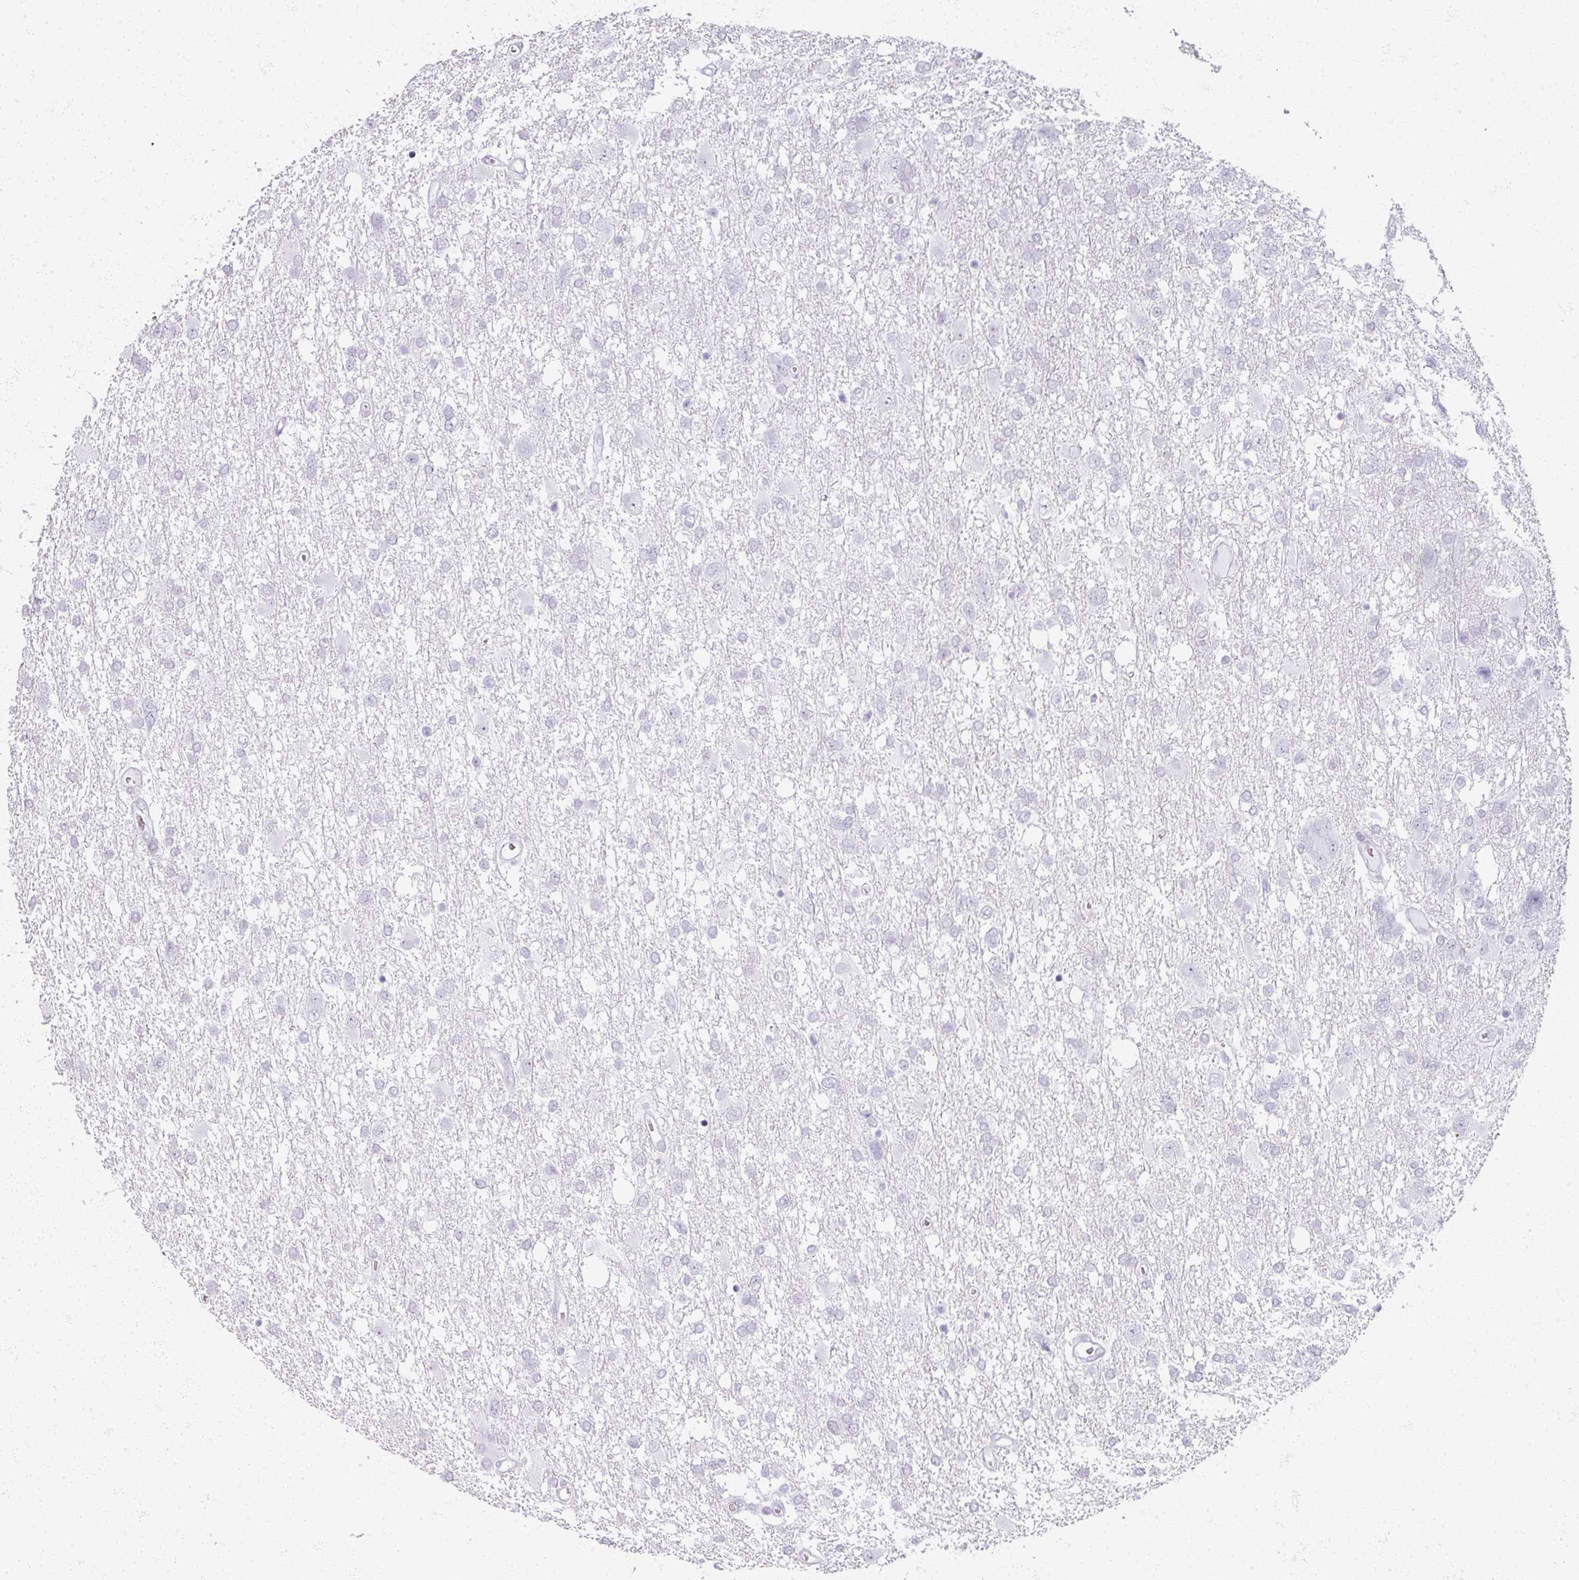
{"staining": {"intensity": "negative", "quantity": "none", "location": "none"}, "tissue": "glioma", "cell_type": "Tumor cells", "image_type": "cancer", "snomed": [{"axis": "morphology", "description": "Glioma, malignant, High grade"}, {"axis": "topography", "description": "Brain"}], "caption": "A micrograph of human high-grade glioma (malignant) is negative for staining in tumor cells.", "gene": "RFPL2", "patient": {"sex": "male", "age": 61}}